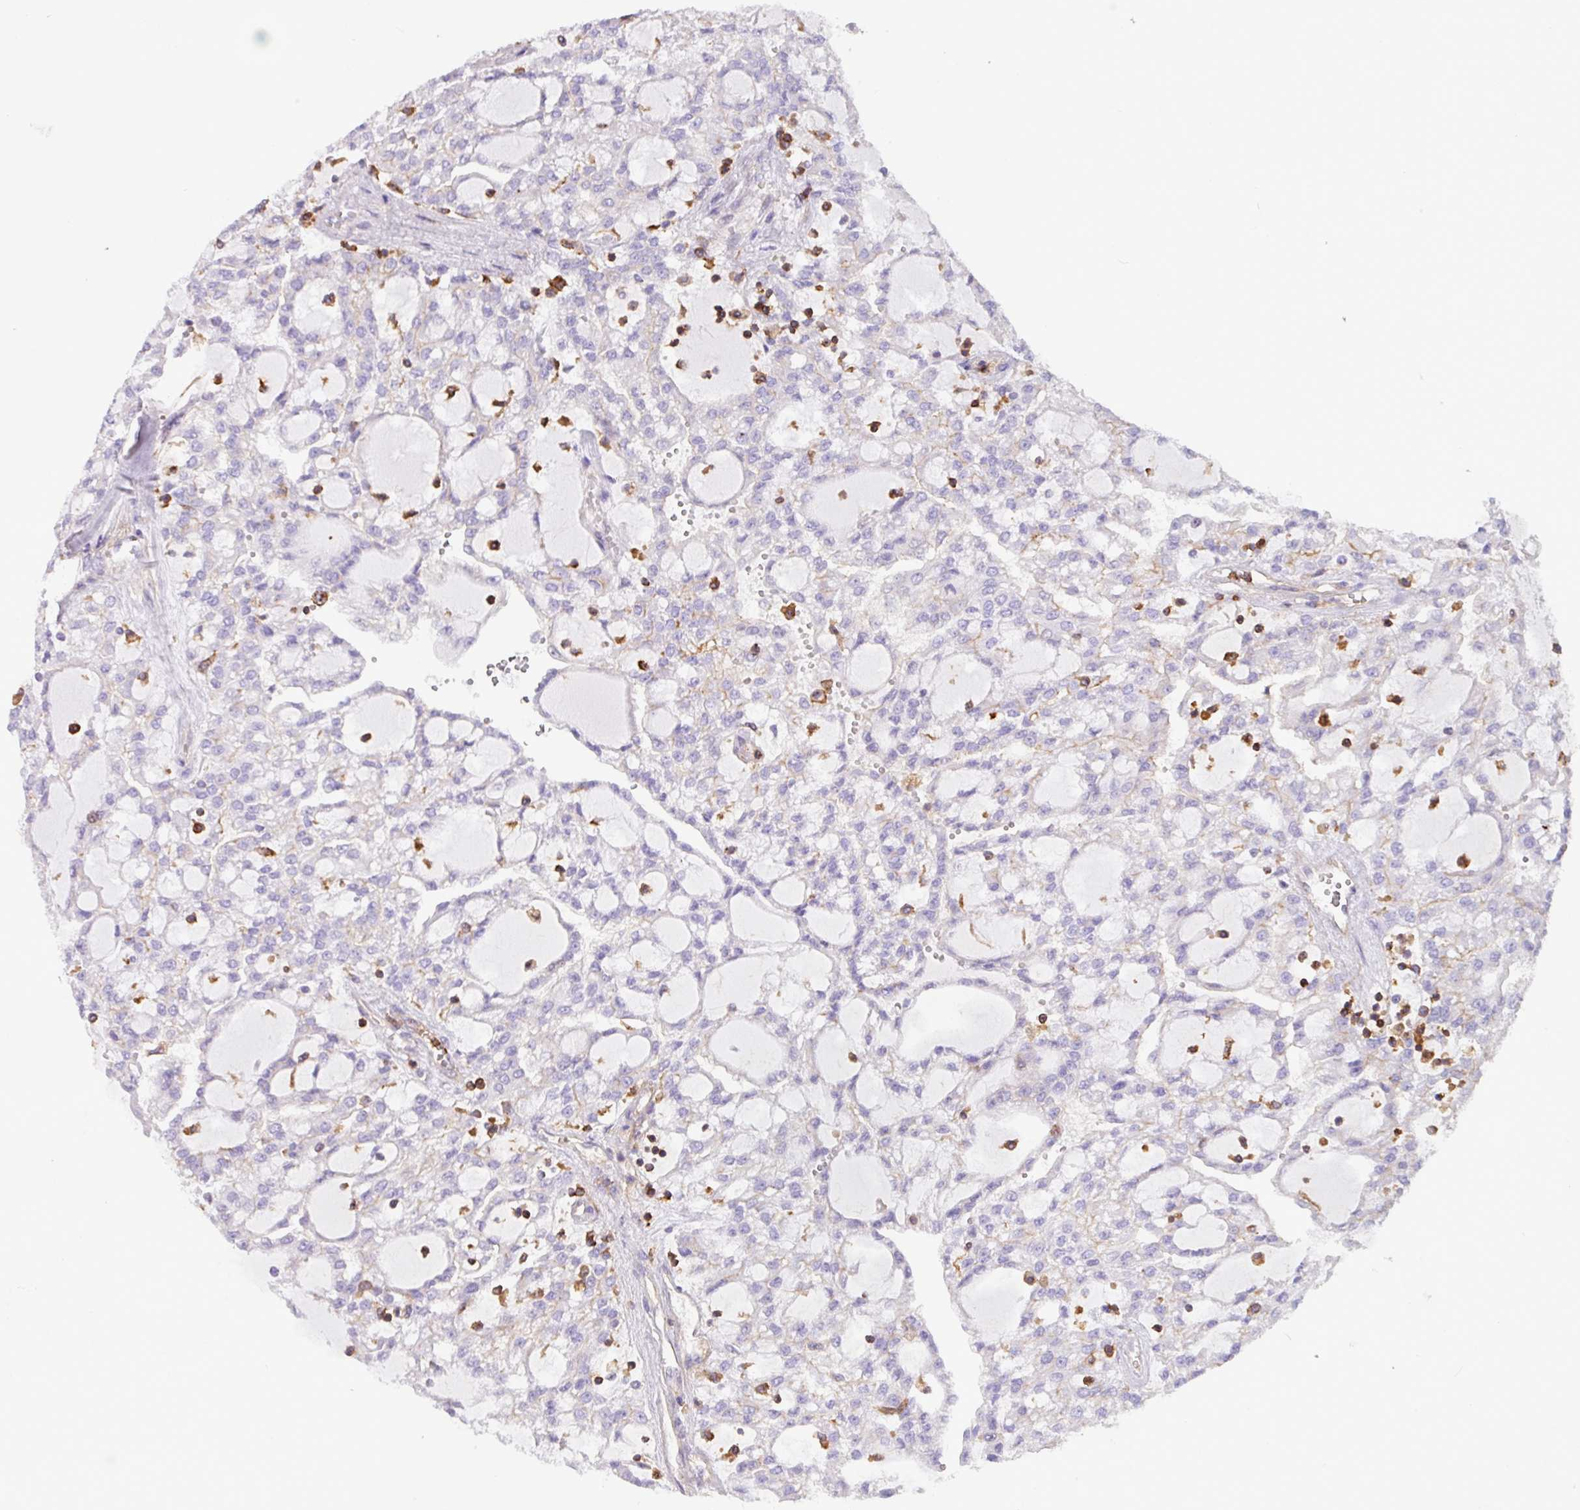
{"staining": {"intensity": "negative", "quantity": "none", "location": "none"}, "tissue": "renal cancer", "cell_type": "Tumor cells", "image_type": "cancer", "snomed": [{"axis": "morphology", "description": "Adenocarcinoma, NOS"}, {"axis": "topography", "description": "Kidney"}], "caption": "High magnification brightfield microscopy of renal cancer (adenocarcinoma) stained with DAB (3,3'-diaminobenzidine) (brown) and counterstained with hematoxylin (blue): tumor cells show no significant staining.", "gene": "PPP1R18", "patient": {"sex": "male", "age": 63}}